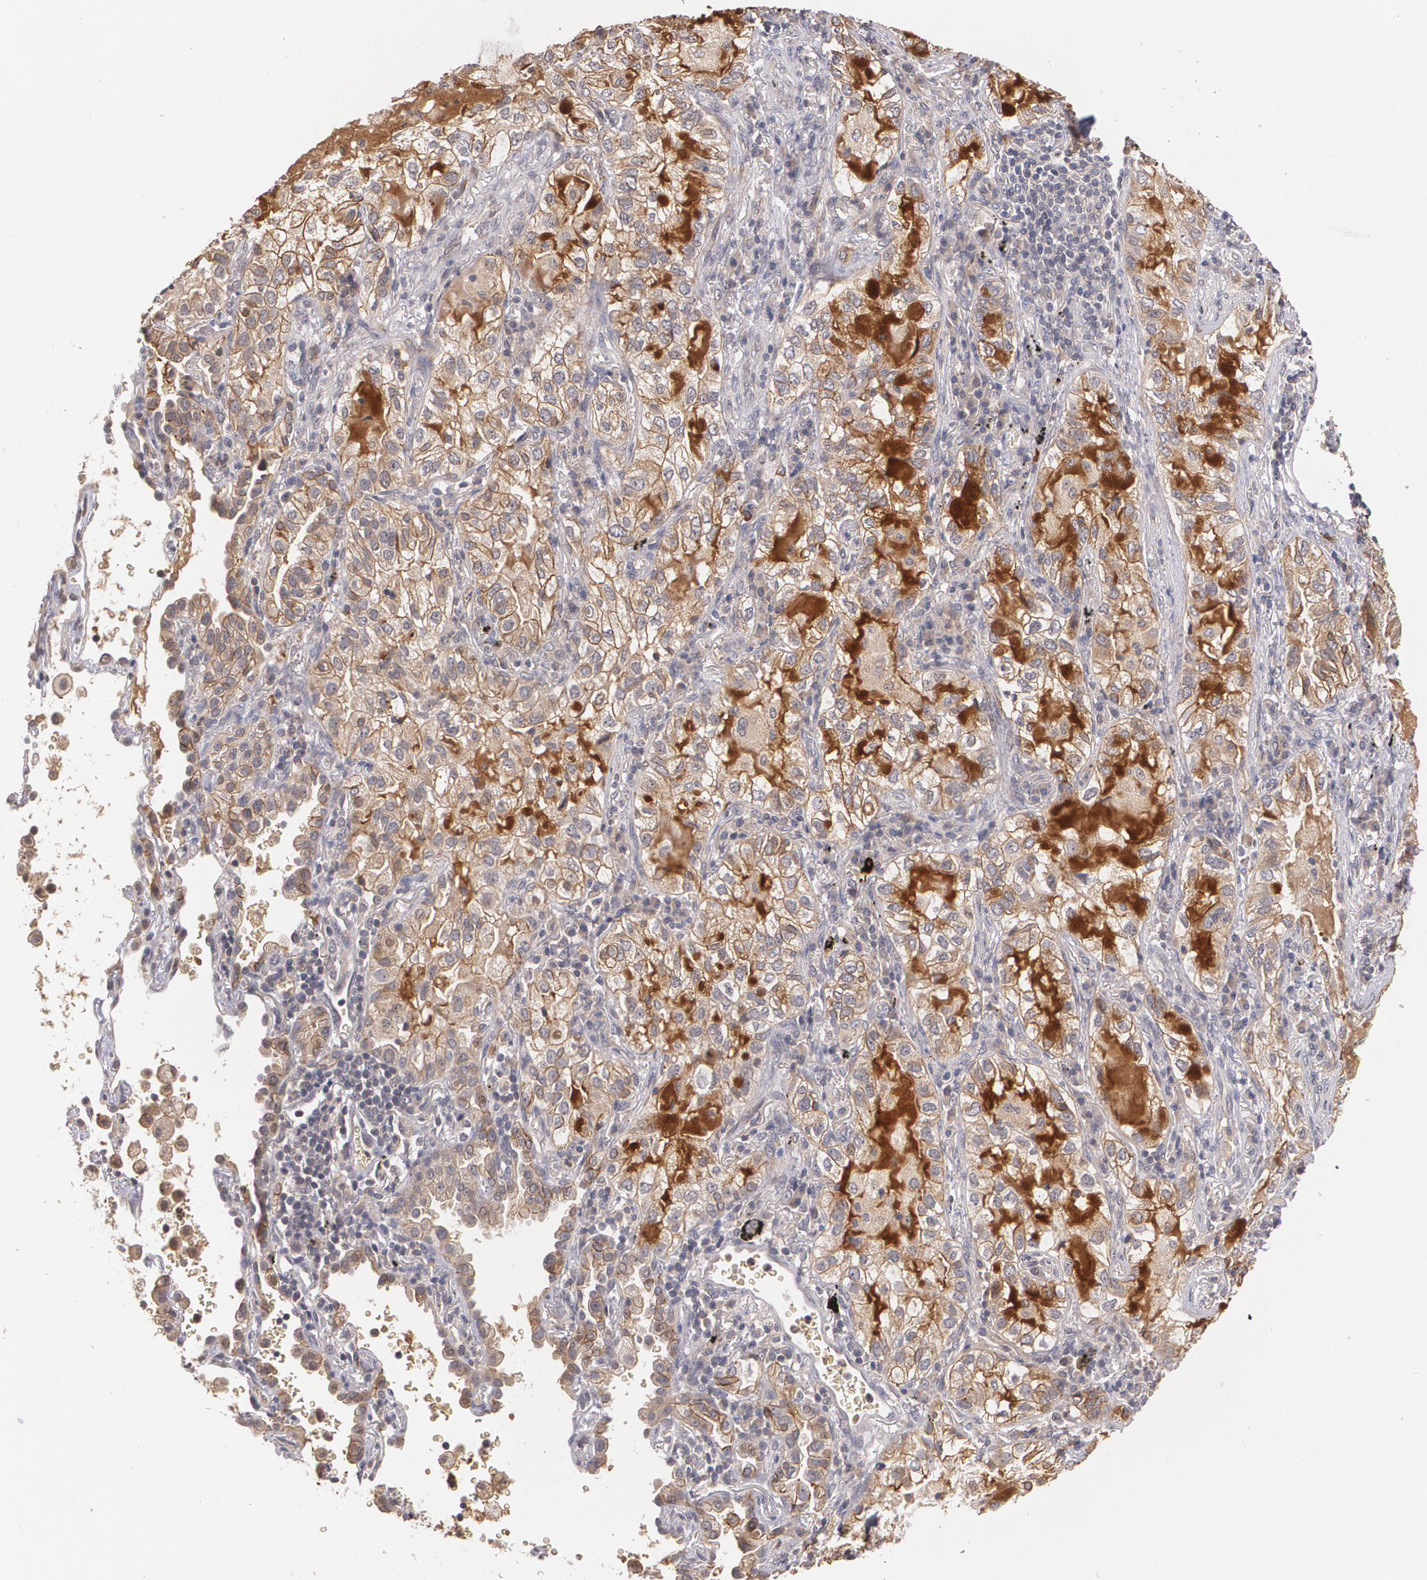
{"staining": {"intensity": "strong", "quantity": "25%-75%", "location": "cytoplasmic/membranous"}, "tissue": "lung cancer", "cell_type": "Tumor cells", "image_type": "cancer", "snomed": [{"axis": "morphology", "description": "Adenocarcinoma, NOS"}, {"axis": "topography", "description": "Lung"}], "caption": "Strong cytoplasmic/membranous expression for a protein is identified in about 25%-75% of tumor cells of lung cancer using immunohistochemistry.", "gene": "IFNGR2", "patient": {"sex": "female", "age": 50}}